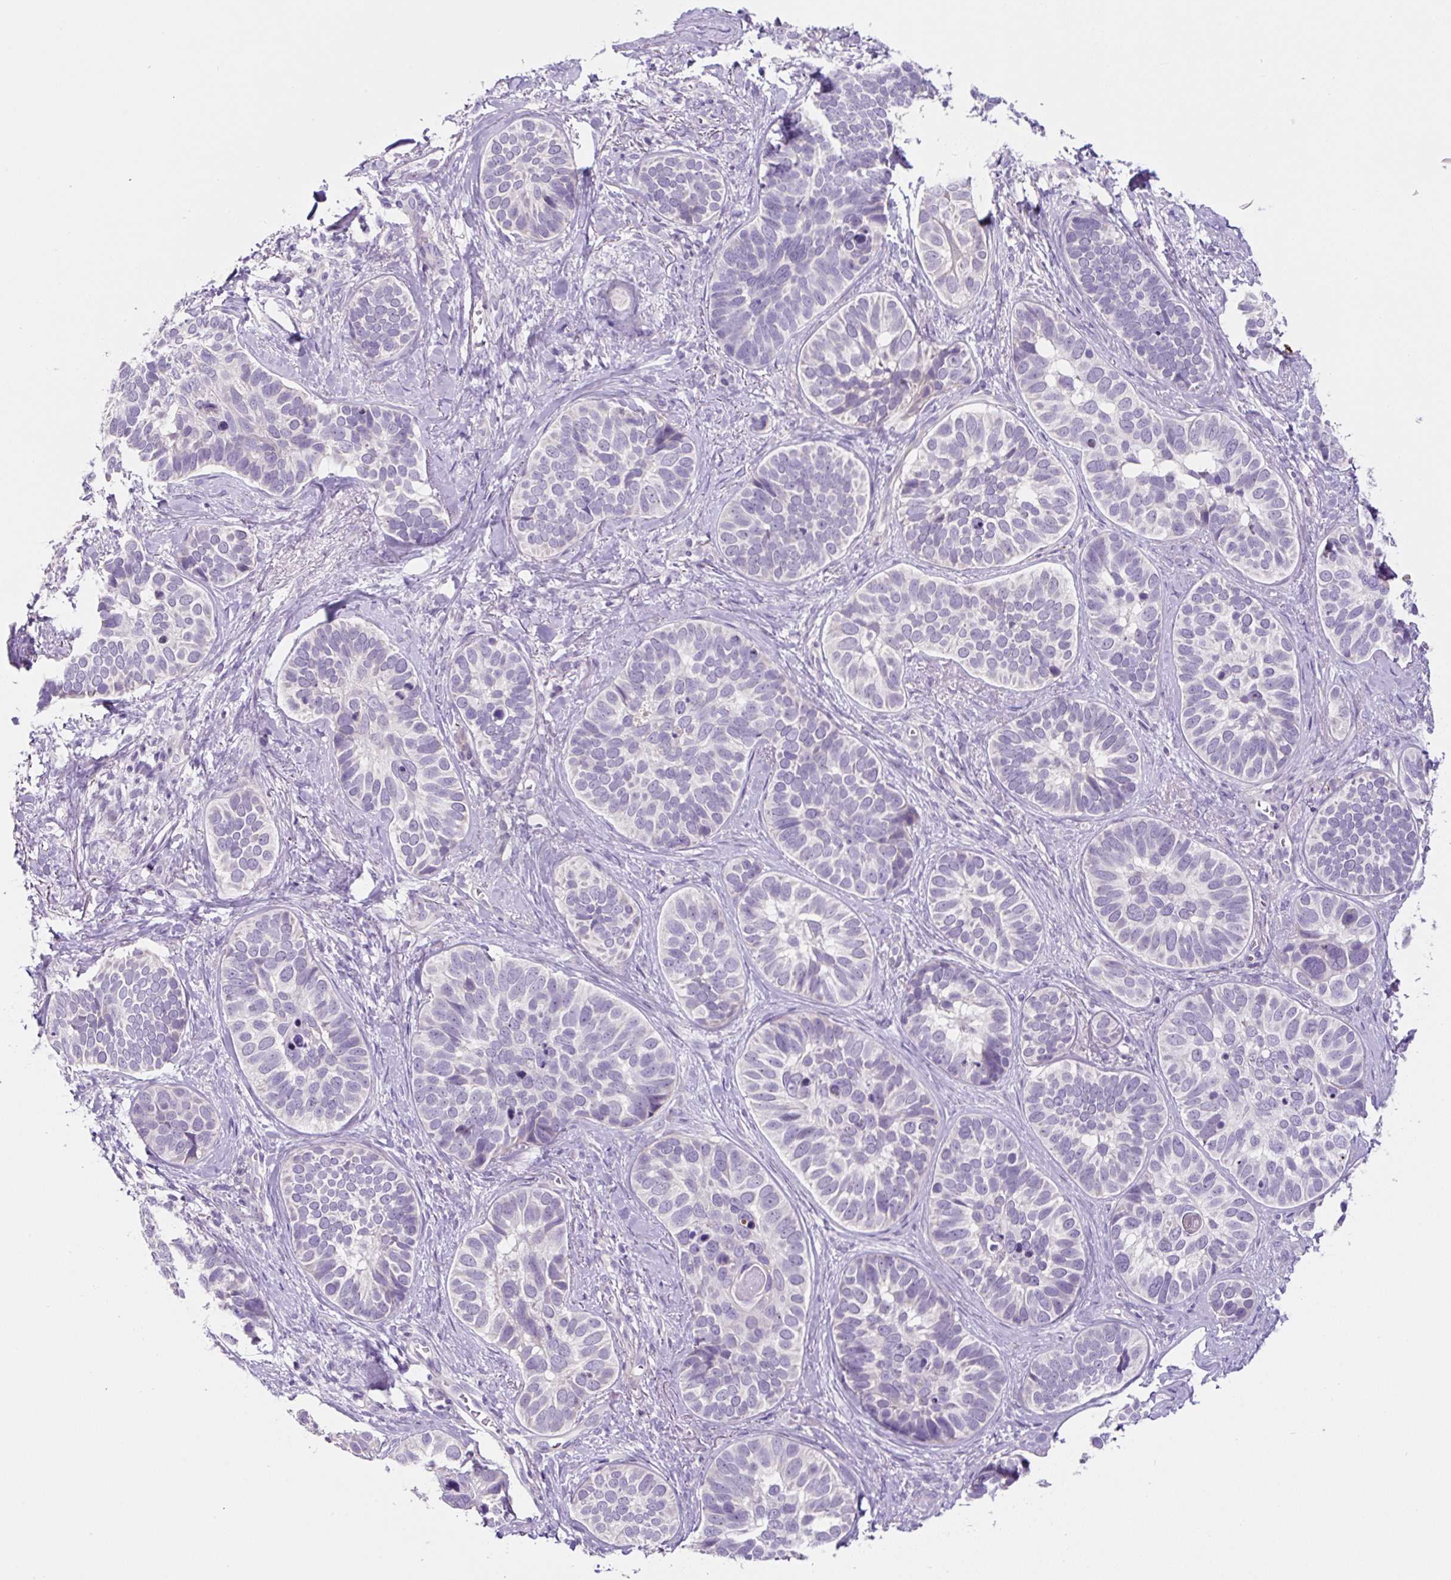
{"staining": {"intensity": "negative", "quantity": "none", "location": "none"}, "tissue": "skin cancer", "cell_type": "Tumor cells", "image_type": "cancer", "snomed": [{"axis": "morphology", "description": "Basal cell carcinoma"}, {"axis": "topography", "description": "Skin"}], "caption": "Immunohistochemical staining of skin basal cell carcinoma shows no significant expression in tumor cells.", "gene": "OGDHL", "patient": {"sex": "male", "age": 62}}